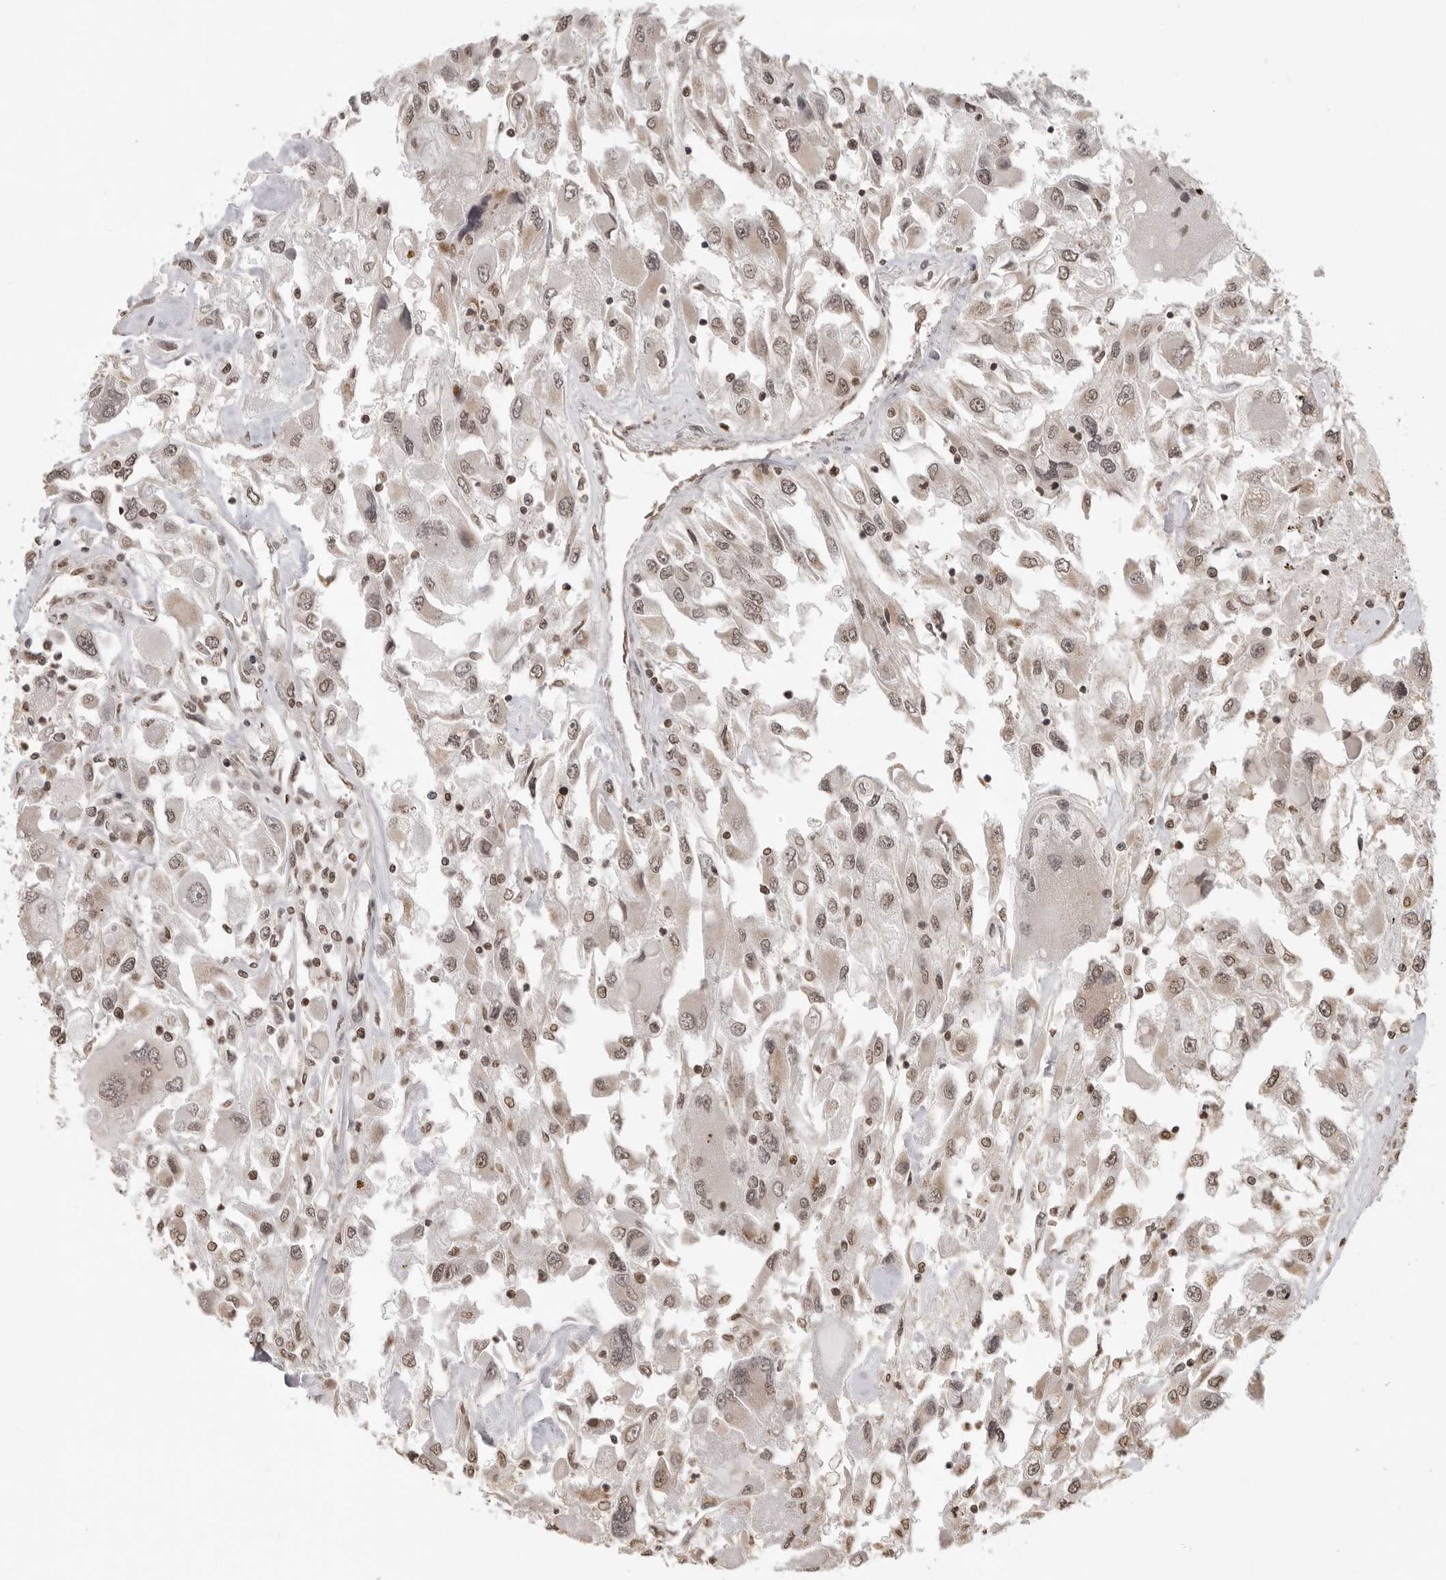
{"staining": {"intensity": "weak", "quantity": ">75%", "location": "cytoplasmic/membranous,nuclear"}, "tissue": "renal cancer", "cell_type": "Tumor cells", "image_type": "cancer", "snomed": [{"axis": "morphology", "description": "Adenocarcinoma, NOS"}, {"axis": "topography", "description": "Kidney"}], "caption": "Immunohistochemical staining of renal cancer (adenocarcinoma) reveals low levels of weak cytoplasmic/membranous and nuclear protein positivity in about >75% of tumor cells. The protein is stained brown, and the nuclei are stained in blue (DAB (3,3'-diaminobenzidine) IHC with brightfield microscopy, high magnification).", "gene": "RPA2", "patient": {"sex": "female", "age": 52}}